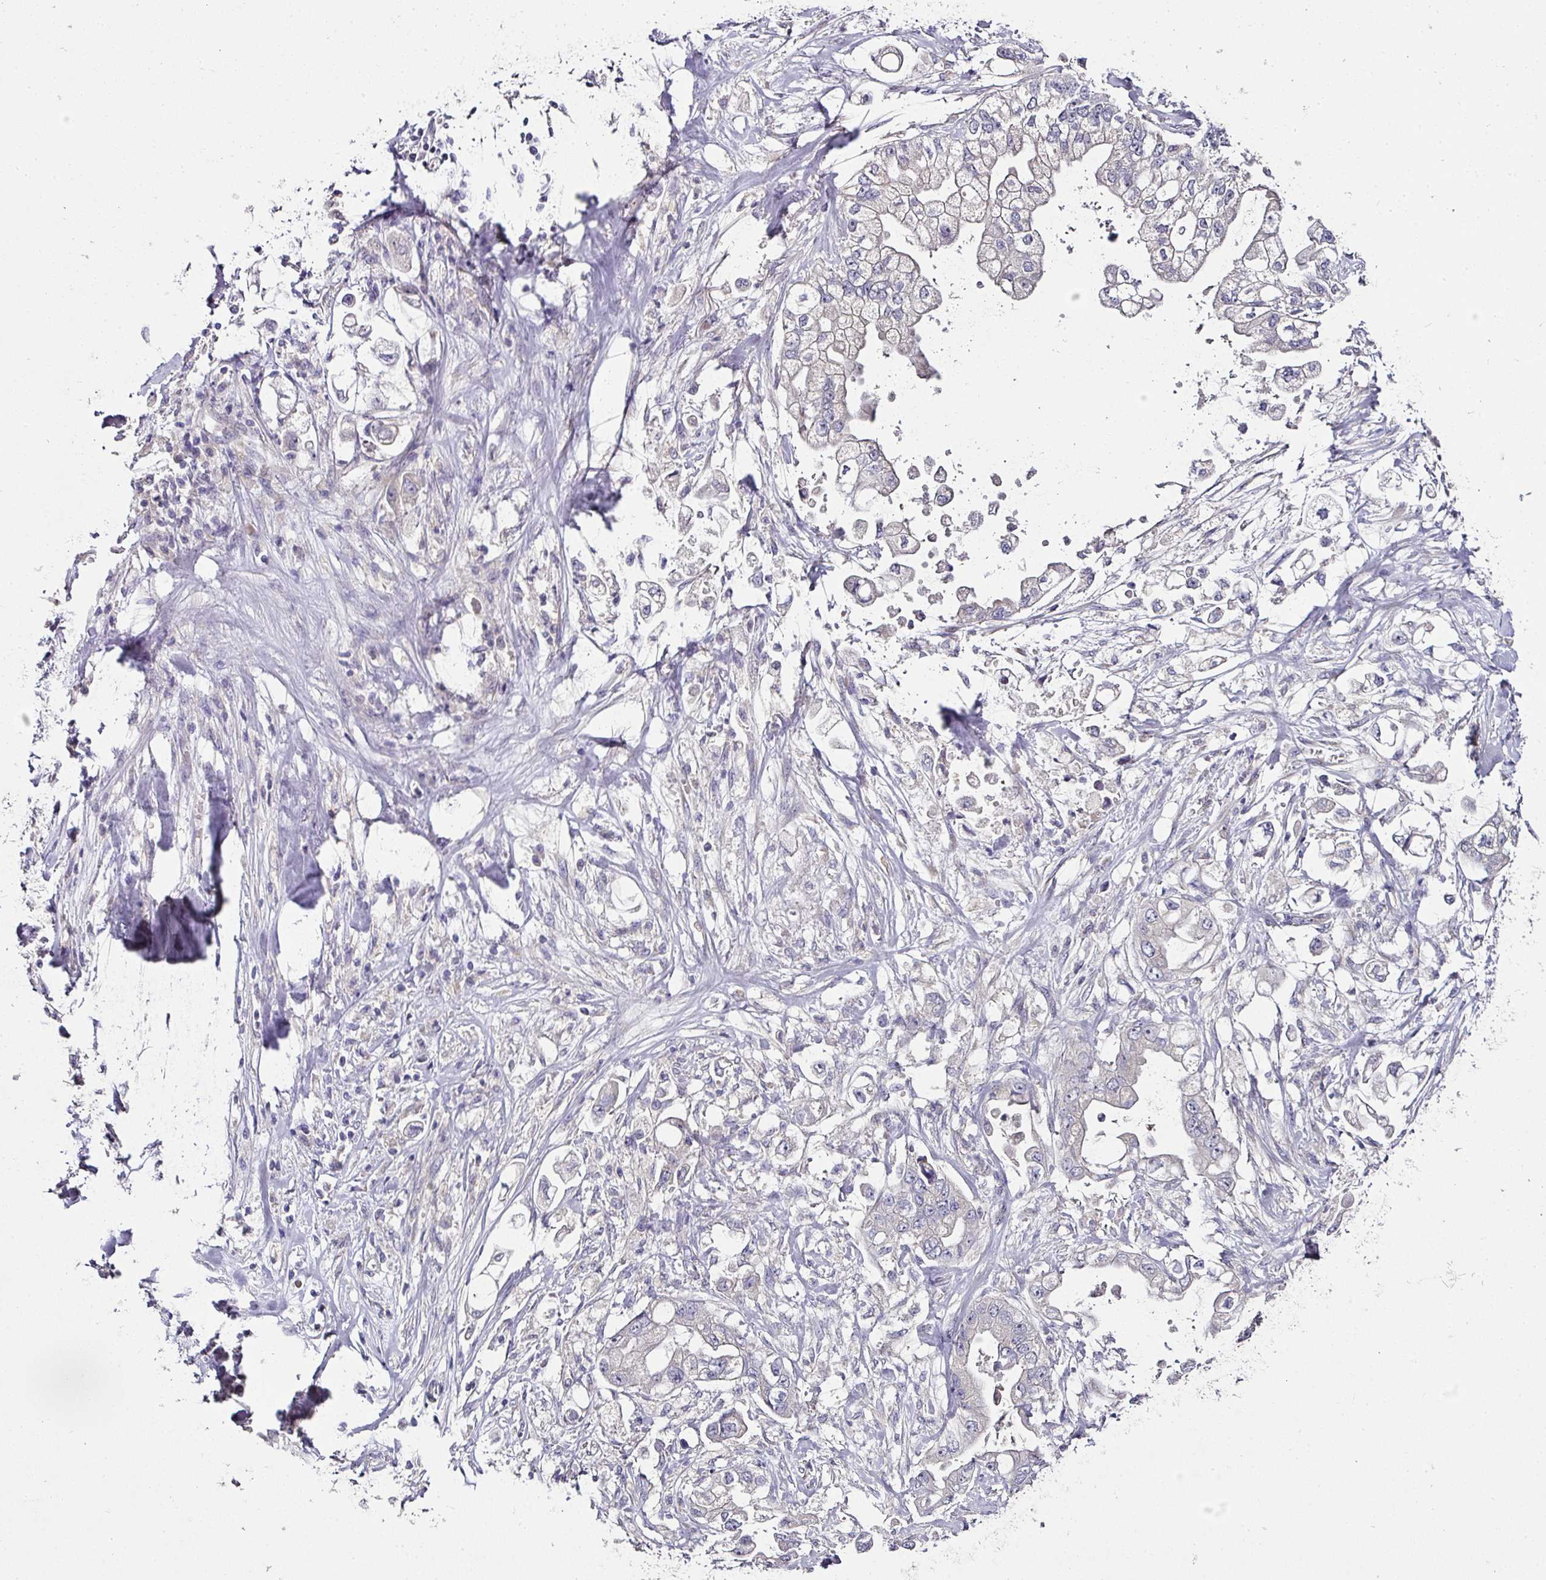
{"staining": {"intensity": "negative", "quantity": "none", "location": "none"}, "tissue": "stomach cancer", "cell_type": "Tumor cells", "image_type": "cancer", "snomed": [{"axis": "morphology", "description": "Adenocarcinoma, NOS"}, {"axis": "topography", "description": "Stomach"}], "caption": "A micrograph of human stomach cancer (adenocarcinoma) is negative for staining in tumor cells.", "gene": "SKIC2", "patient": {"sex": "male", "age": 62}}